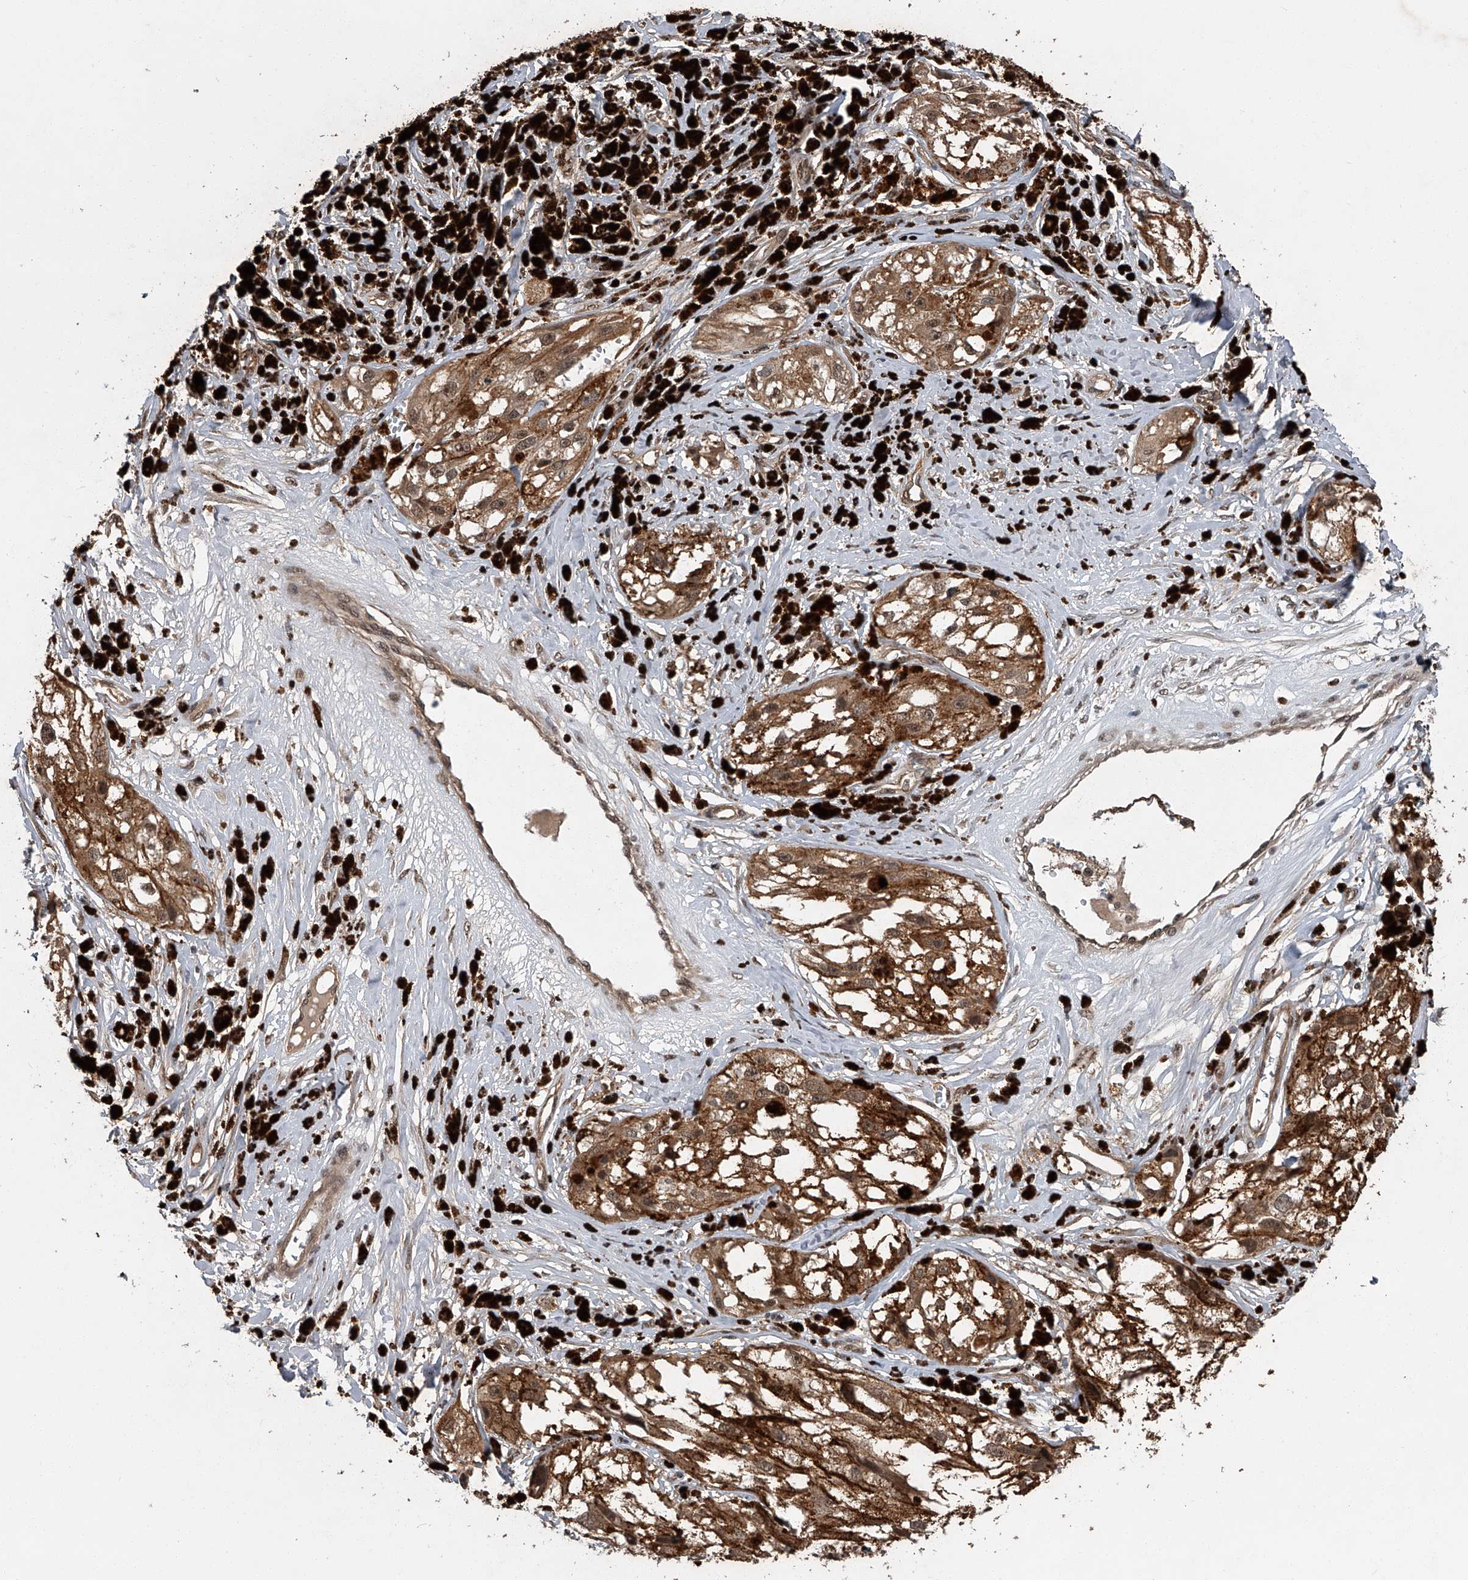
{"staining": {"intensity": "moderate", "quantity": ">75%", "location": "cytoplasmic/membranous"}, "tissue": "melanoma", "cell_type": "Tumor cells", "image_type": "cancer", "snomed": [{"axis": "morphology", "description": "Malignant melanoma, NOS"}, {"axis": "topography", "description": "Skin"}], "caption": "A histopathology image of human malignant melanoma stained for a protein exhibits moderate cytoplasmic/membranous brown staining in tumor cells.", "gene": "SLC12A8", "patient": {"sex": "male", "age": 88}}